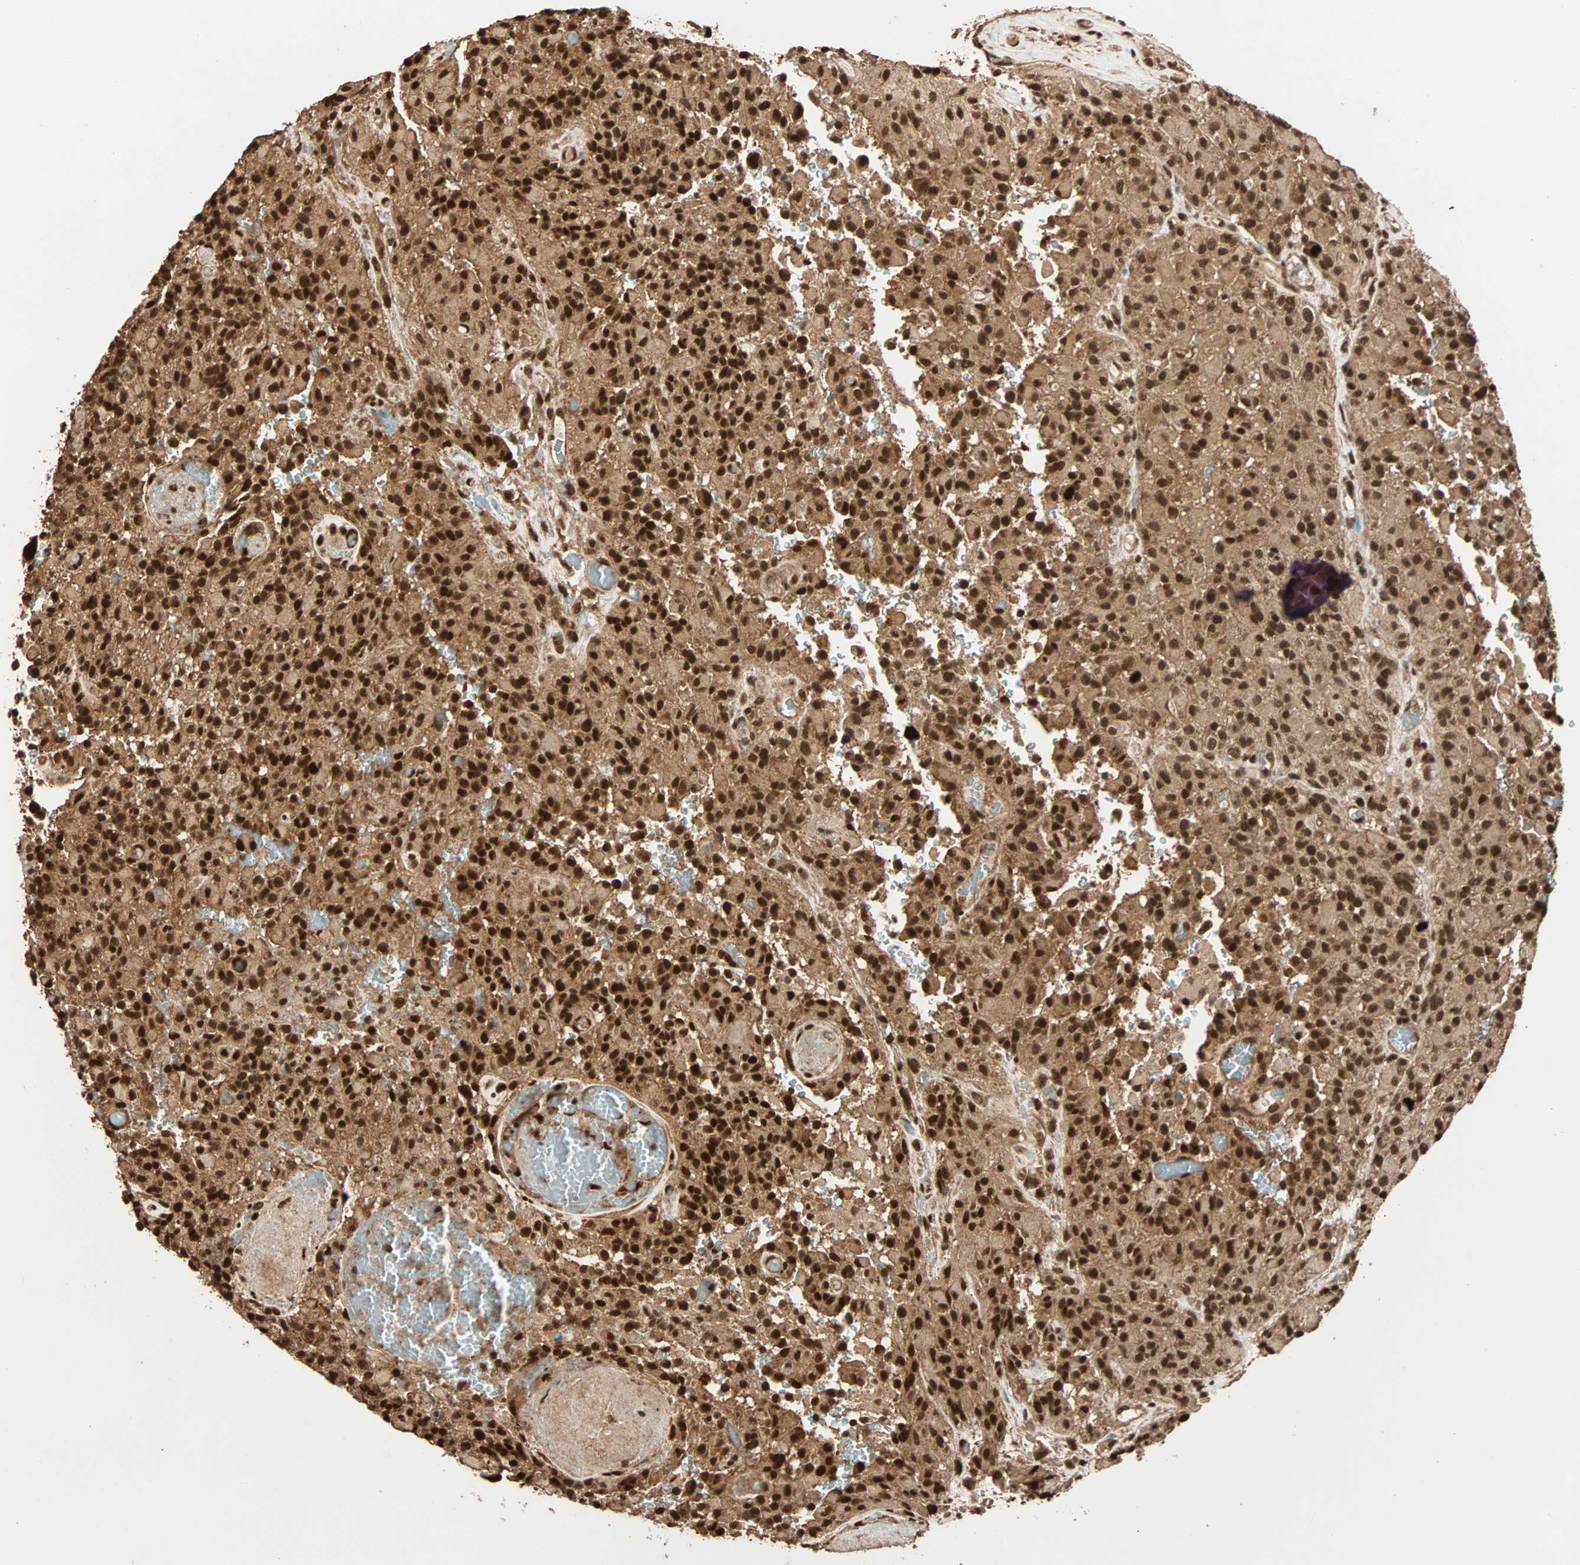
{"staining": {"intensity": "strong", "quantity": ">75%", "location": "nuclear"}, "tissue": "glioma", "cell_type": "Tumor cells", "image_type": "cancer", "snomed": [{"axis": "morphology", "description": "Glioma, malignant, High grade"}, {"axis": "topography", "description": "Brain"}], "caption": "High-grade glioma (malignant) stained for a protein exhibits strong nuclear positivity in tumor cells. (Stains: DAB in brown, nuclei in blue, Microscopy: brightfield microscopy at high magnification).", "gene": "ALKBH5", "patient": {"sex": "male", "age": 71}}